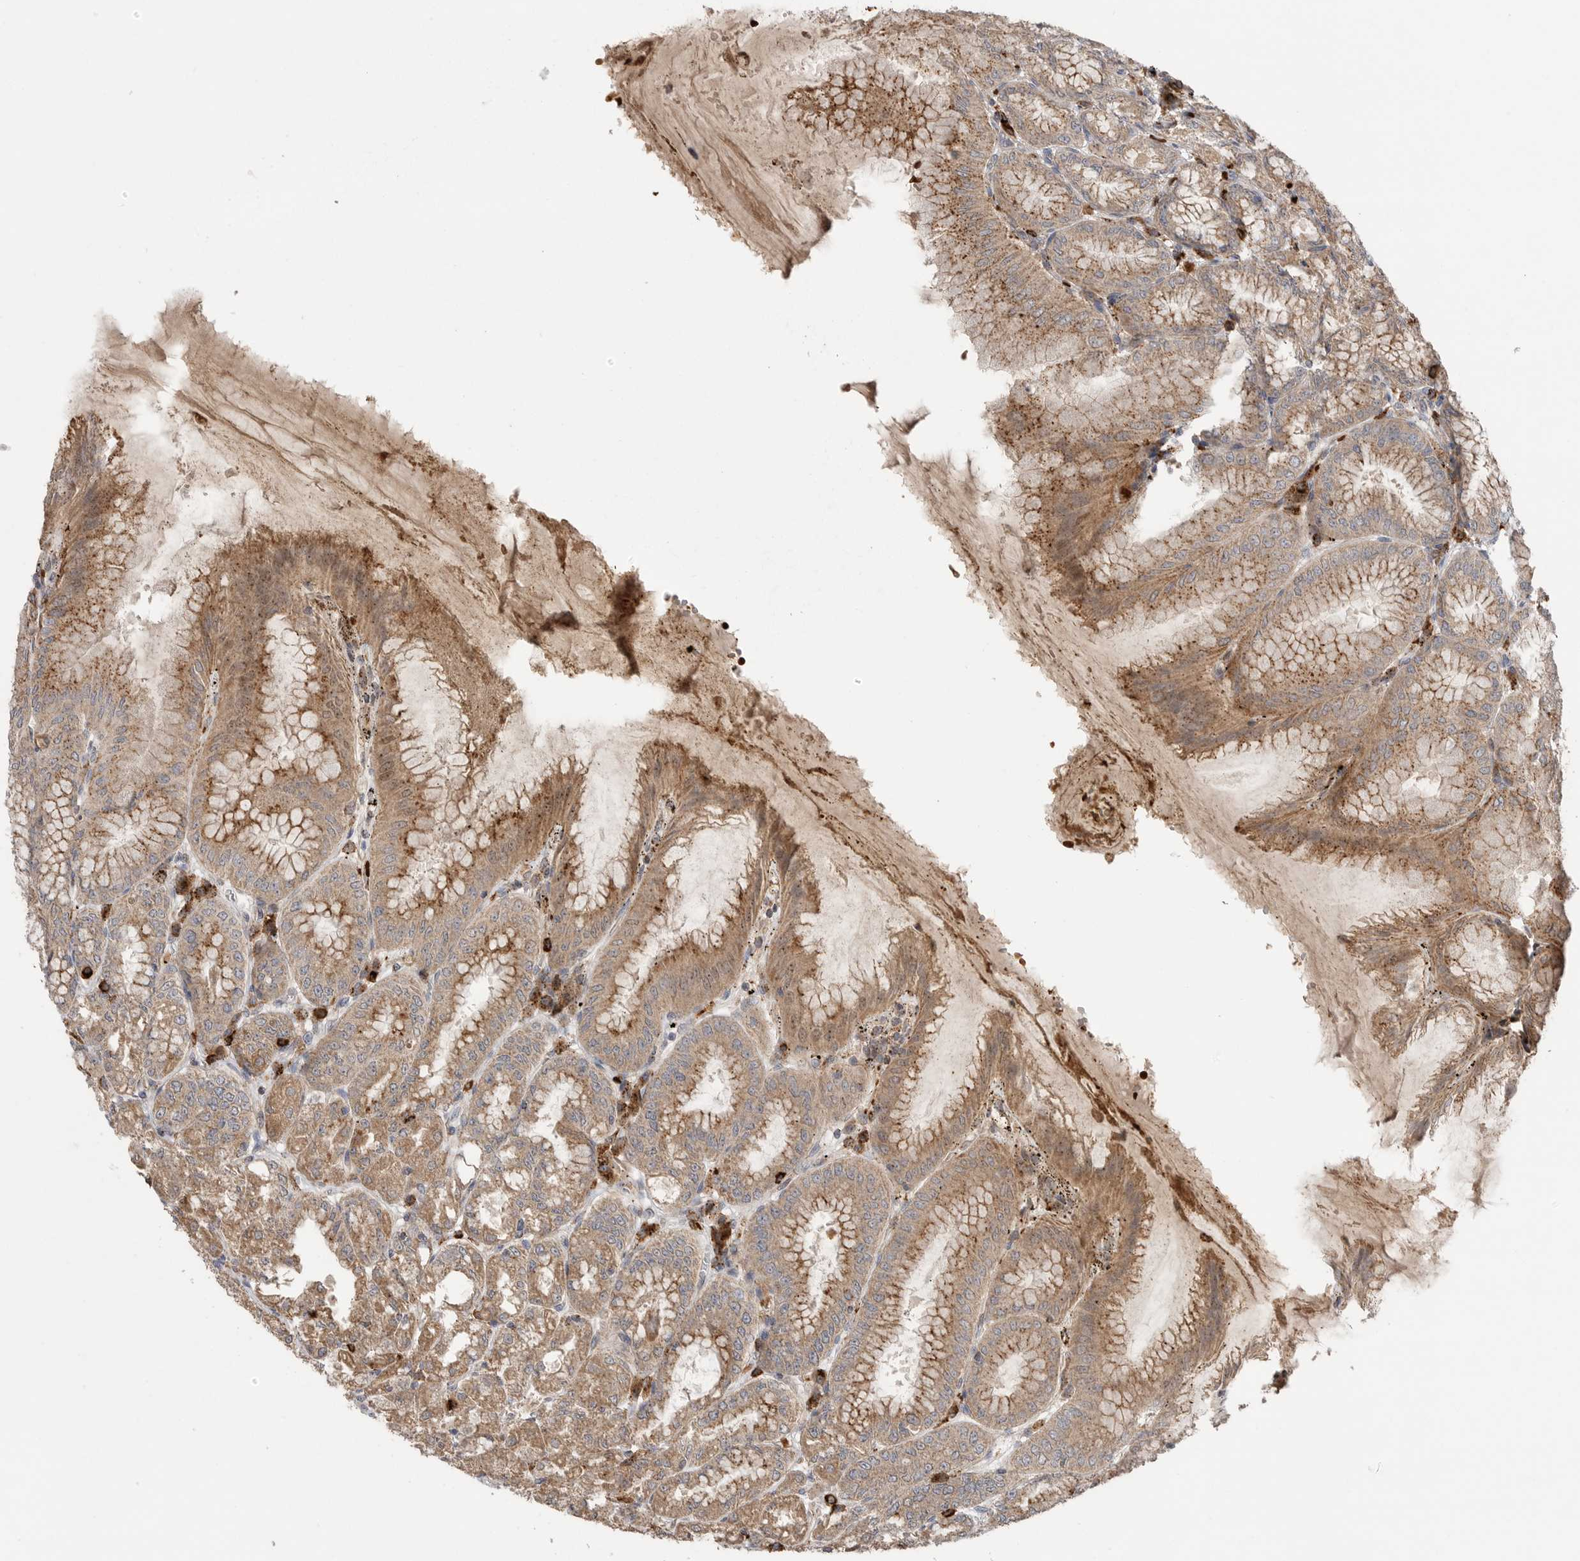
{"staining": {"intensity": "moderate", "quantity": ">75%", "location": "cytoplasmic/membranous"}, "tissue": "stomach", "cell_type": "Glandular cells", "image_type": "normal", "snomed": [{"axis": "morphology", "description": "Normal tissue, NOS"}, {"axis": "topography", "description": "Stomach, lower"}], "caption": "IHC photomicrograph of benign human stomach stained for a protein (brown), which exhibits medium levels of moderate cytoplasmic/membranous expression in approximately >75% of glandular cells.", "gene": "GALNS", "patient": {"sex": "male", "age": 71}}